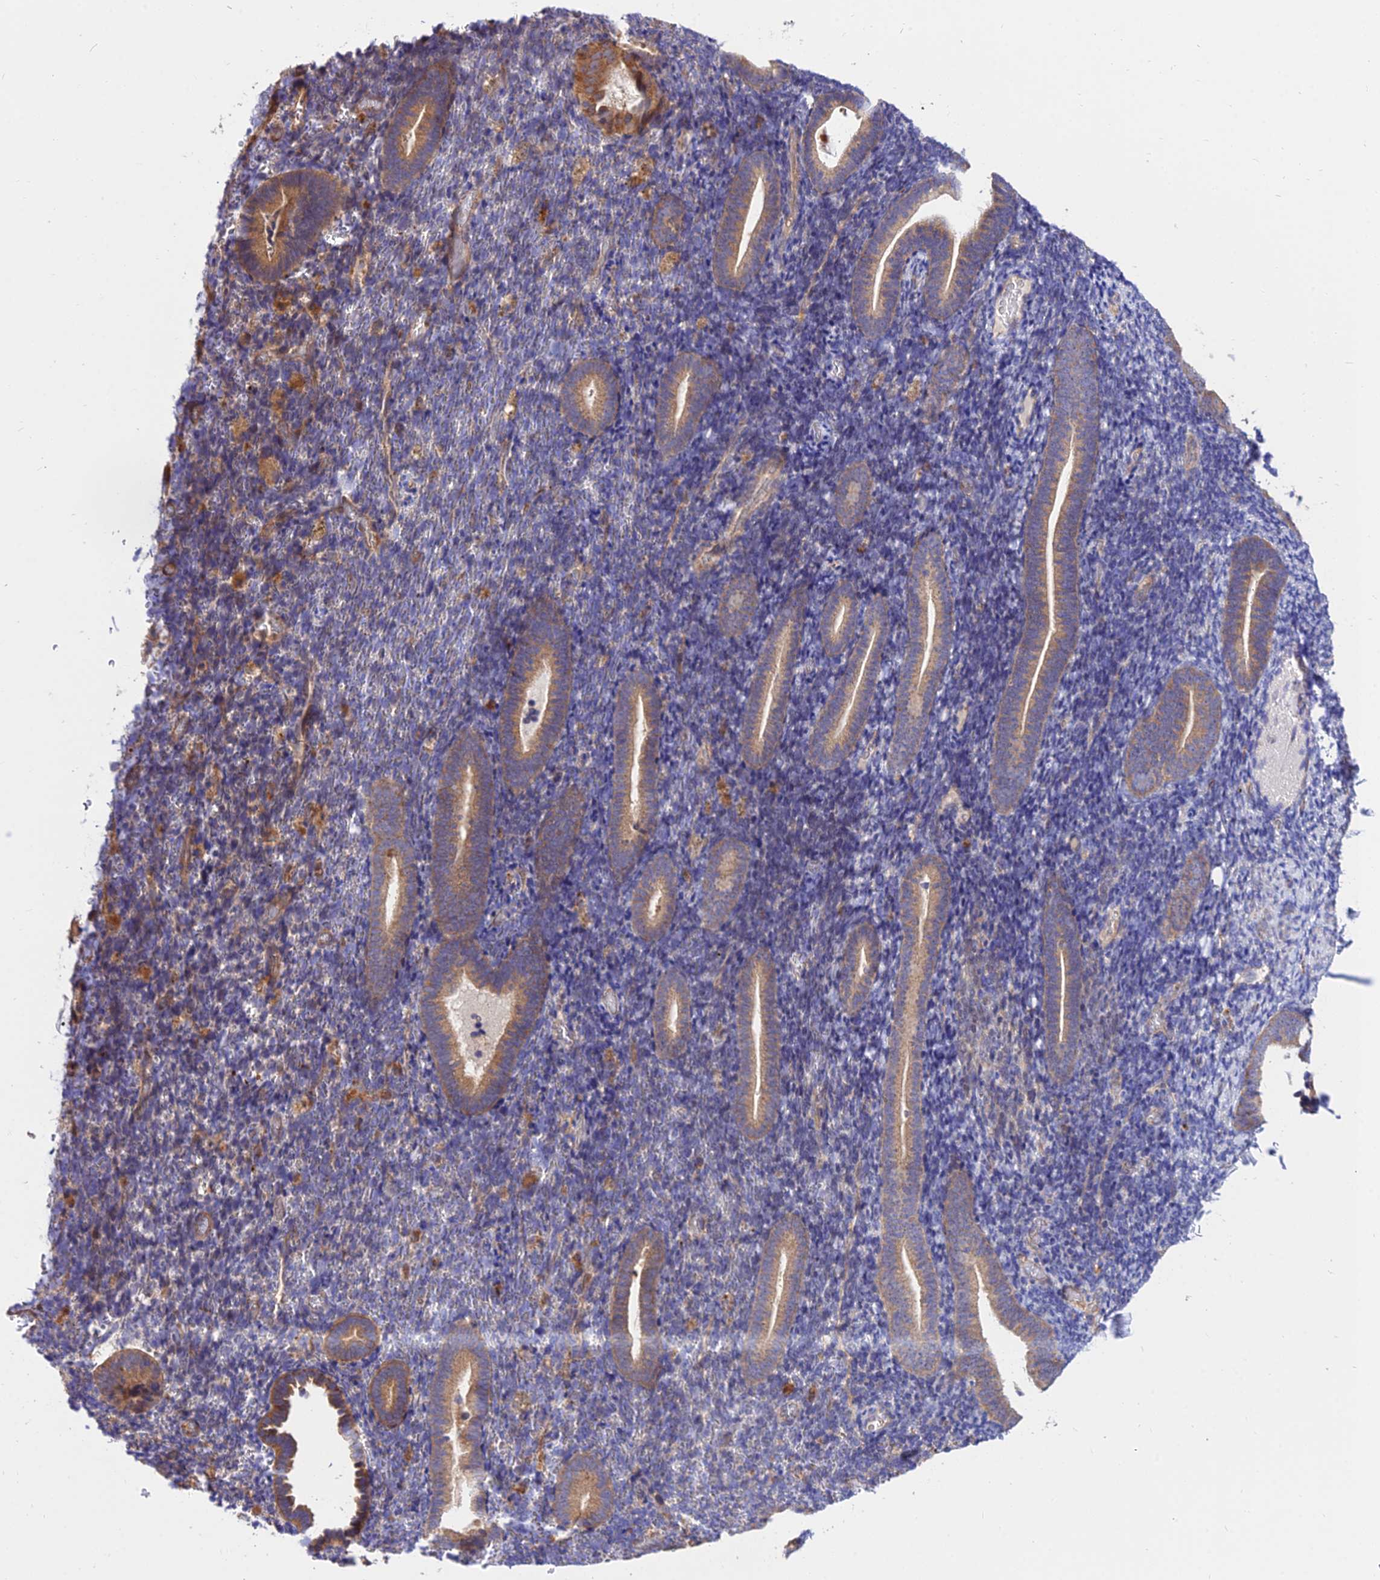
{"staining": {"intensity": "negative", "quantity": "none", "location": "none"}, "tissue": "endometrium", "cell_type": "Cells in endometrial stroma", "image_type": "normal", "snomed": [{"axis": "morphology", "description": "Normal tissue, NOS"}, {"axis": "topography", "description": "Endometrium"}], "caption": "Unremarkable endometrium was stained to show a protein in brown. There is no significant positivity in cells in endometrial stroma. The staining is performed using DAB (3,3'-diaminobenzidine) brown chromogen with nuclei counter-stained in using hematoxylin.", "gene": "CDC37L1", "patient": {"sex": "female", "age": 51}}